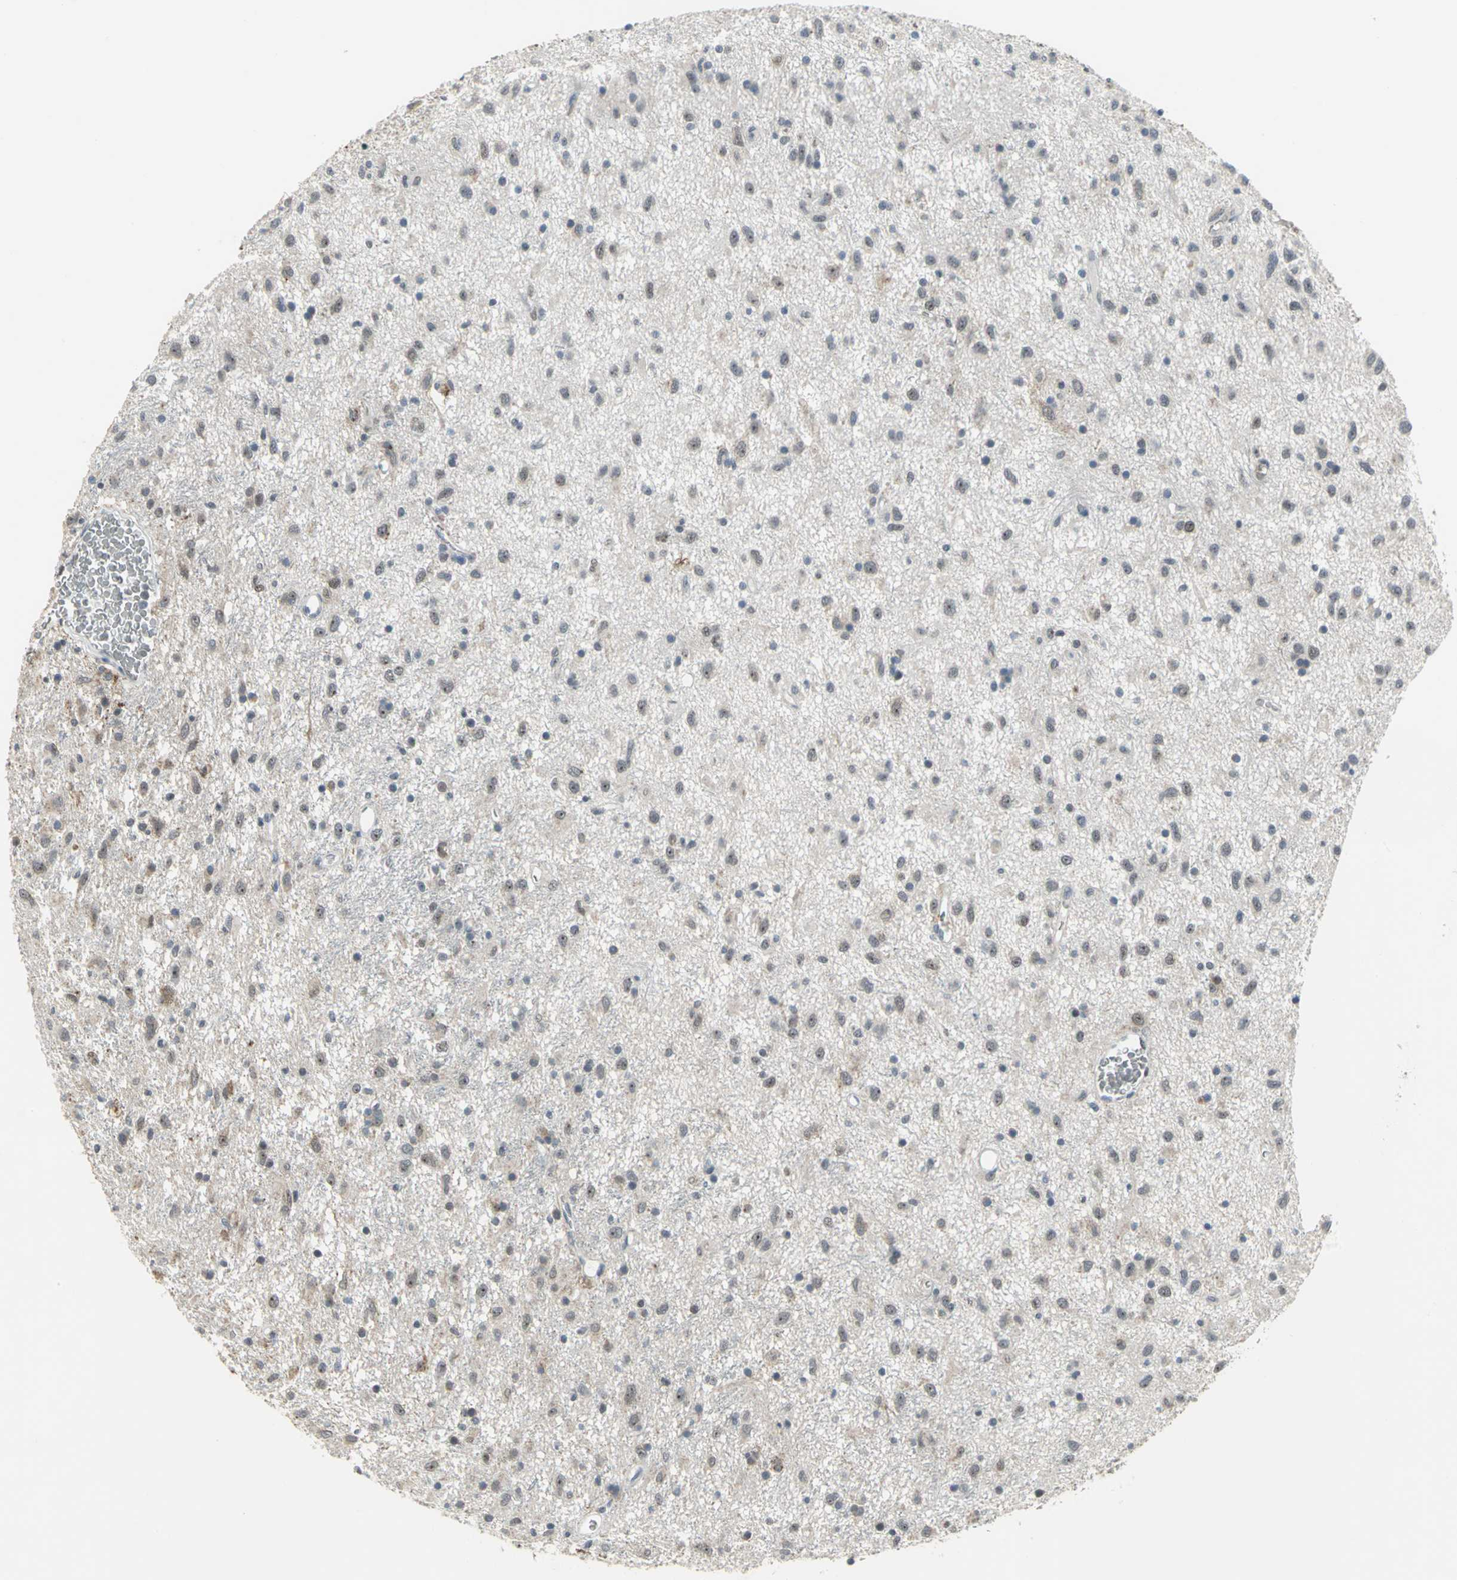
{"staining": {"intensity": "moderate", "quantity": ">75%", "location": "nuclear"}, "tissue": "glioma", "cell_type": "Tumor cells", "image_type": "cancer", "snomed": [{"axis": "morphology", "description": "Glioma, malignant, Low grade"}, {"axis": "topography", "description": "Brain"}], "caption": "Malignant glioma (low-grade) stained with a brown dye exhibits moderate nuclear positive expression in about >75% of tumor cells.", "gene": "GLI3", "patient": {"sex": "male", "age": 77}}